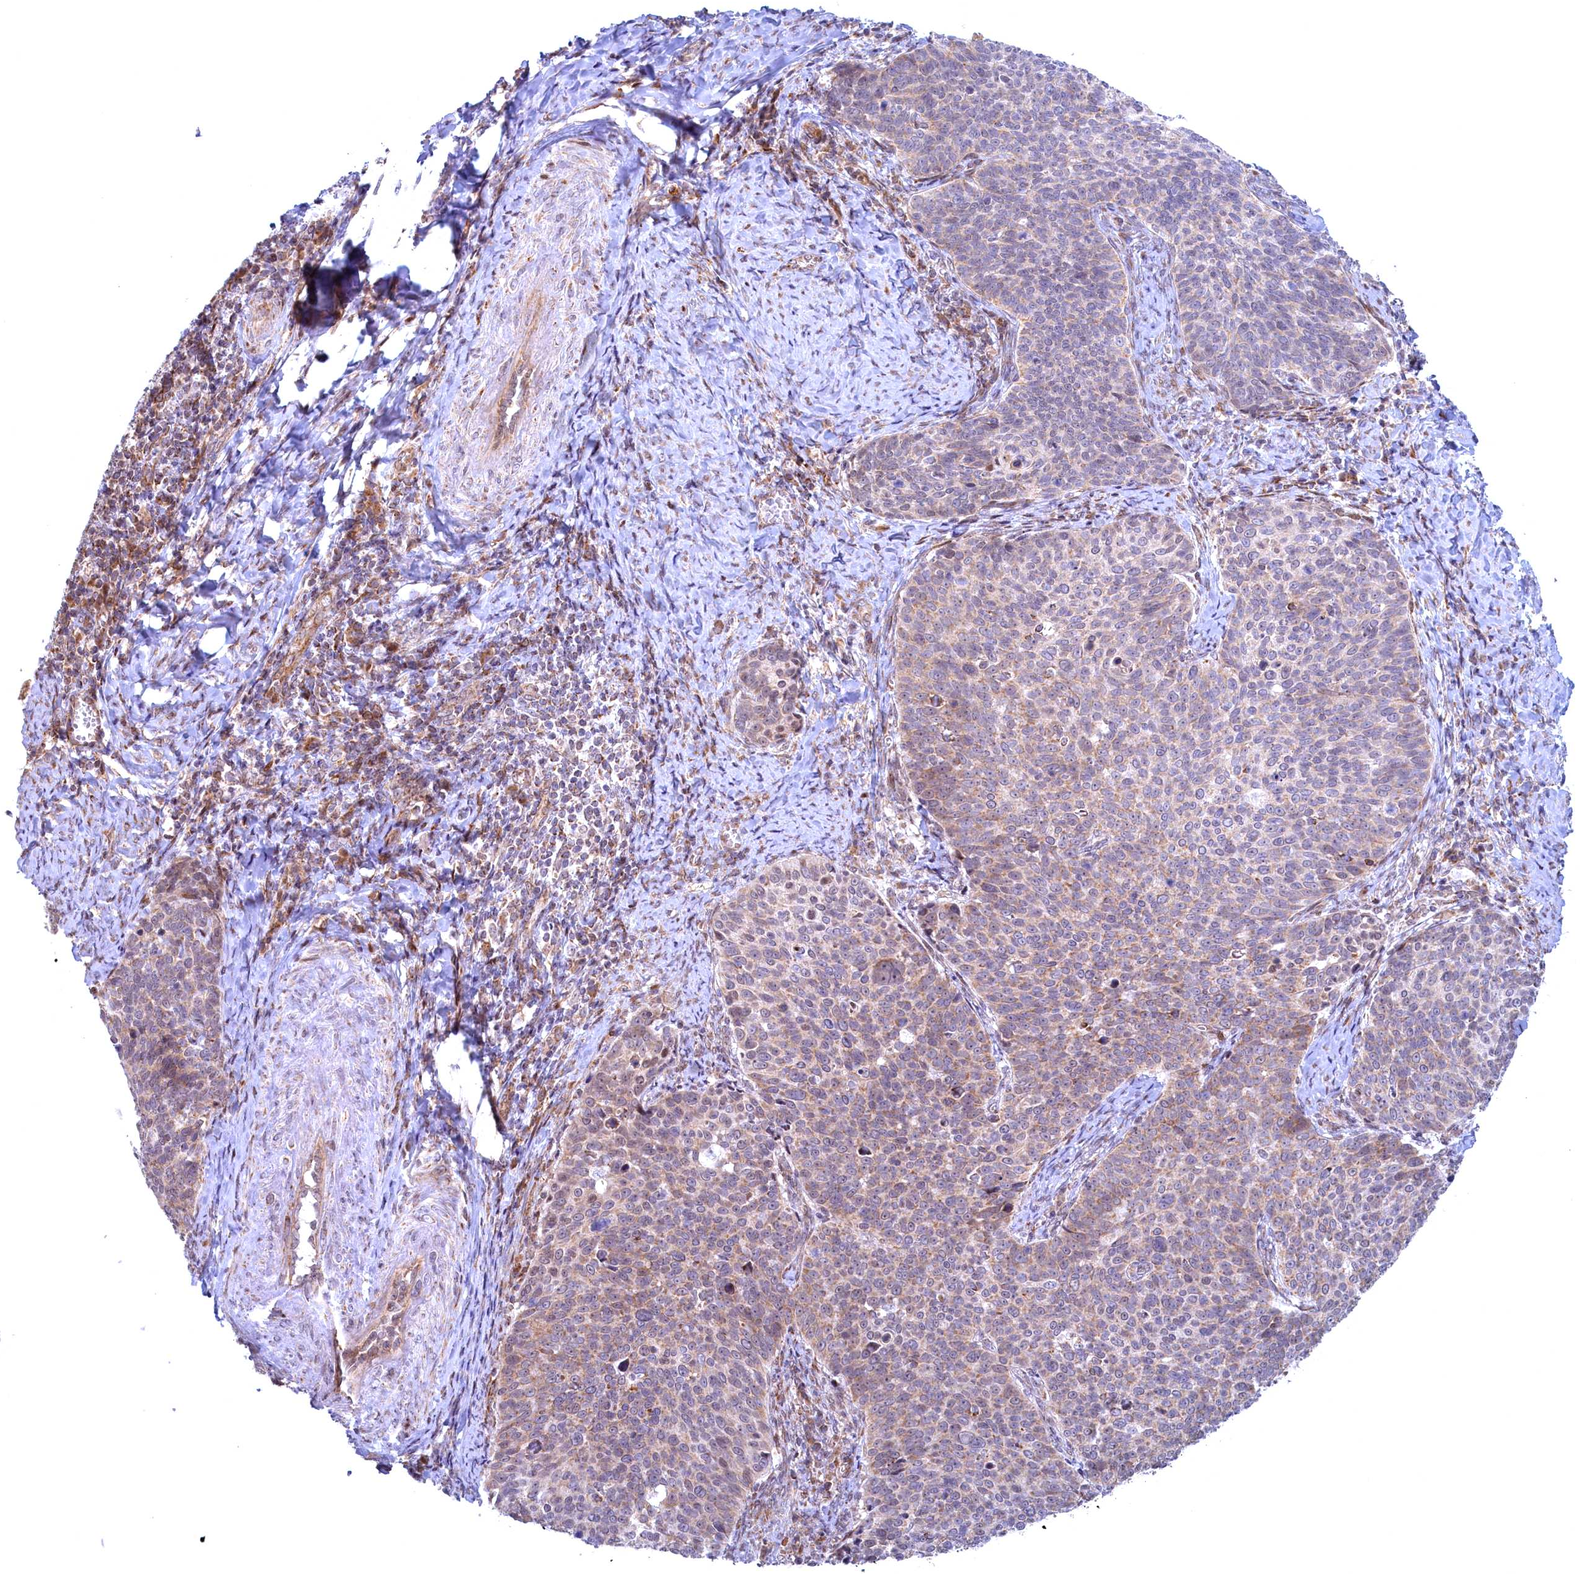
{"staining": {"intensity": "weak", "quantity": ">75%", "location": "cytoplasmic/membranous"}, "tissue": "cervical cancer", "cell_type": "Tumor cells", "image_type": "cancer", "snomed": [{"axis": "morphology", "description": "Normal tissue, NOS"}, {"axis": "morphology", "description": "Squamous cell carcinoma, NOS"}, {"axis": "topography", "description": "Cervix"}], "caption": "This is an image of immunohistochemistry (IHC) staining of squamous cell carcinoma (cervical), which shows weak staining in the cytoplasmic/membranous of tumor cells.", "gene": "PLA2G10", "patient": {"sex": "female", "age": 39}}